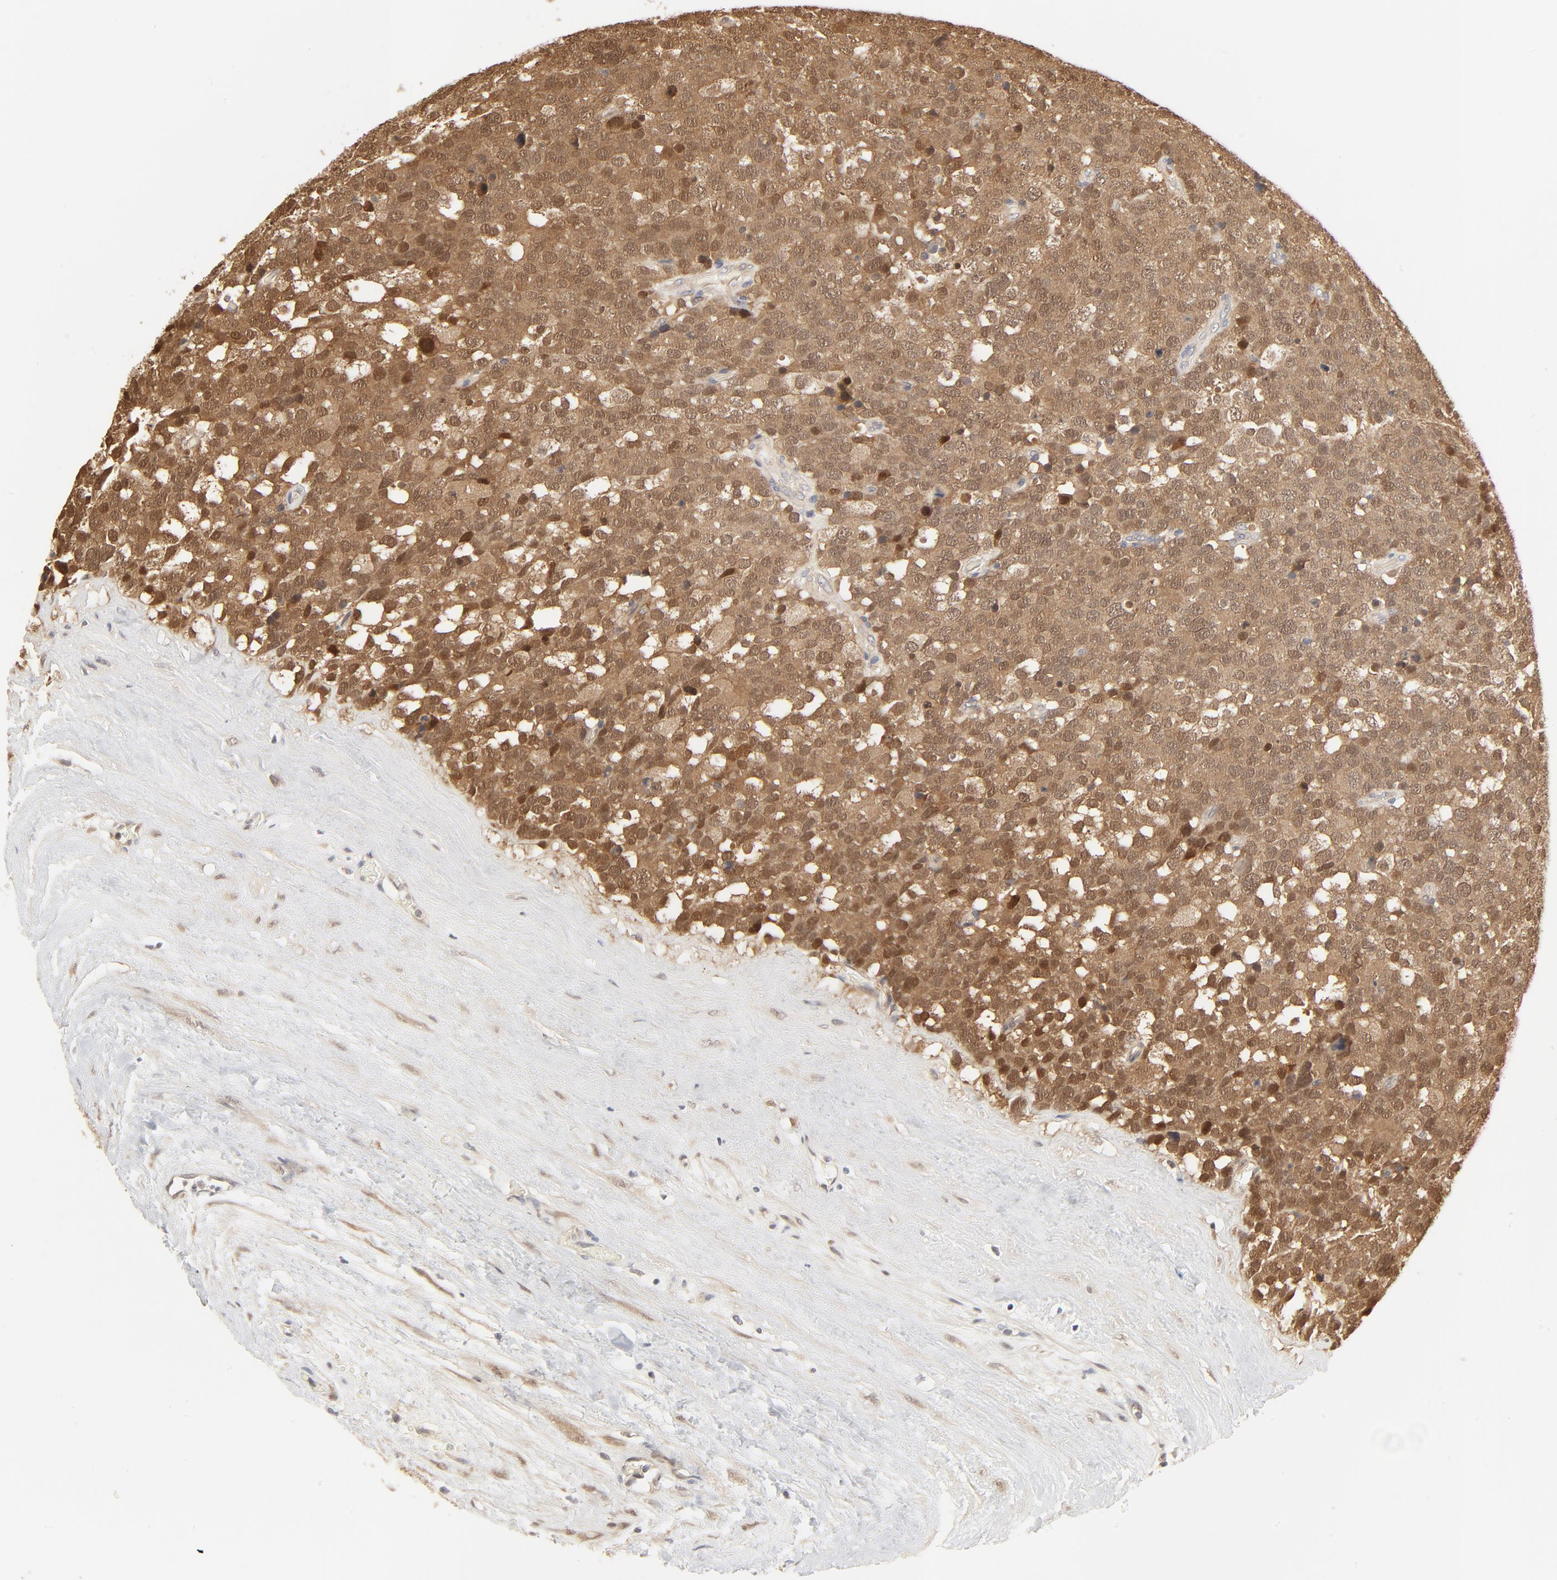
{"staining": {"intensity": "moderate", "quantity": ">75%", "location": "cytoplasmic/membranous,nuclear"}, "tissue": "testis cancer", "cell_type": "Tumor cells", "image_type": "cancer", "snomed": [{"axis": "morphology", "description": "Seminoma, NOS"}, {"axis": "topography", "description": "Testis"}], "caption": "Immunohistochemical staining of human testis cancer exhibits medium levels of moderate cytoplasmic/membranous and nuclear expression in about >75% of tumor cells.", "gene": "NEDD8", "patient": {"sex": "male", "age": 71}}